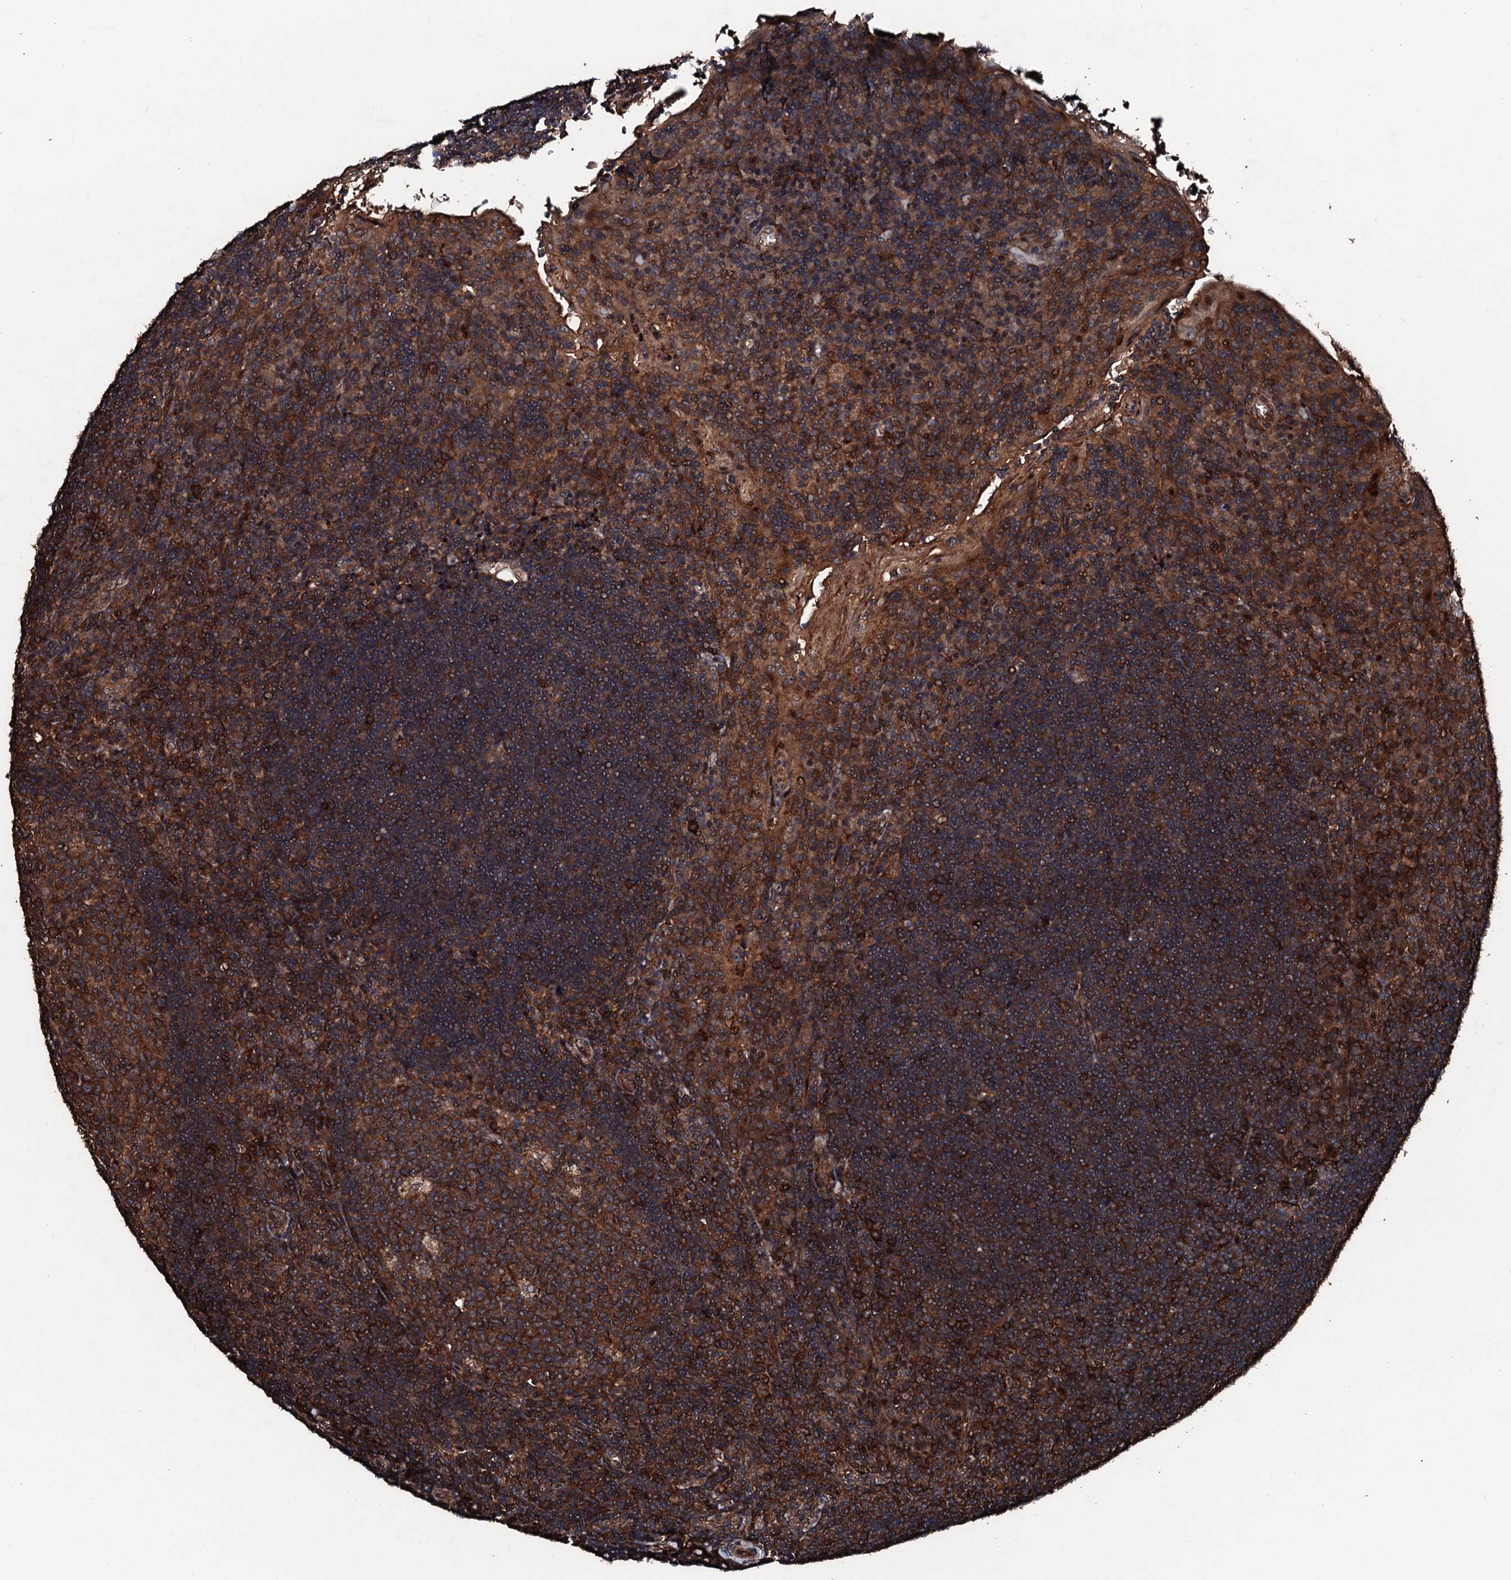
{"staining": {"intensity": "strong", "quantity": ">75%", "location": "cytoplasmic/membranous"}, "tissue": "tonsil", "cell_type": "Germinal center cells", "image_type": "normal", "snomed": [{"axis": "morphology", "description": "Normal tissue, NOS"}, {"axis": "topography", "description": "Tonsil"}], "caption": "DAB (3,3'-diaminobenzidine) immunohistochemical staining of normal human tonsil displays strong cytoplasmic/membranous protein expression in about >75% of germinal center cells.", "gene": "KIF18A", "patient": {"sex": "male", "age": 17}}